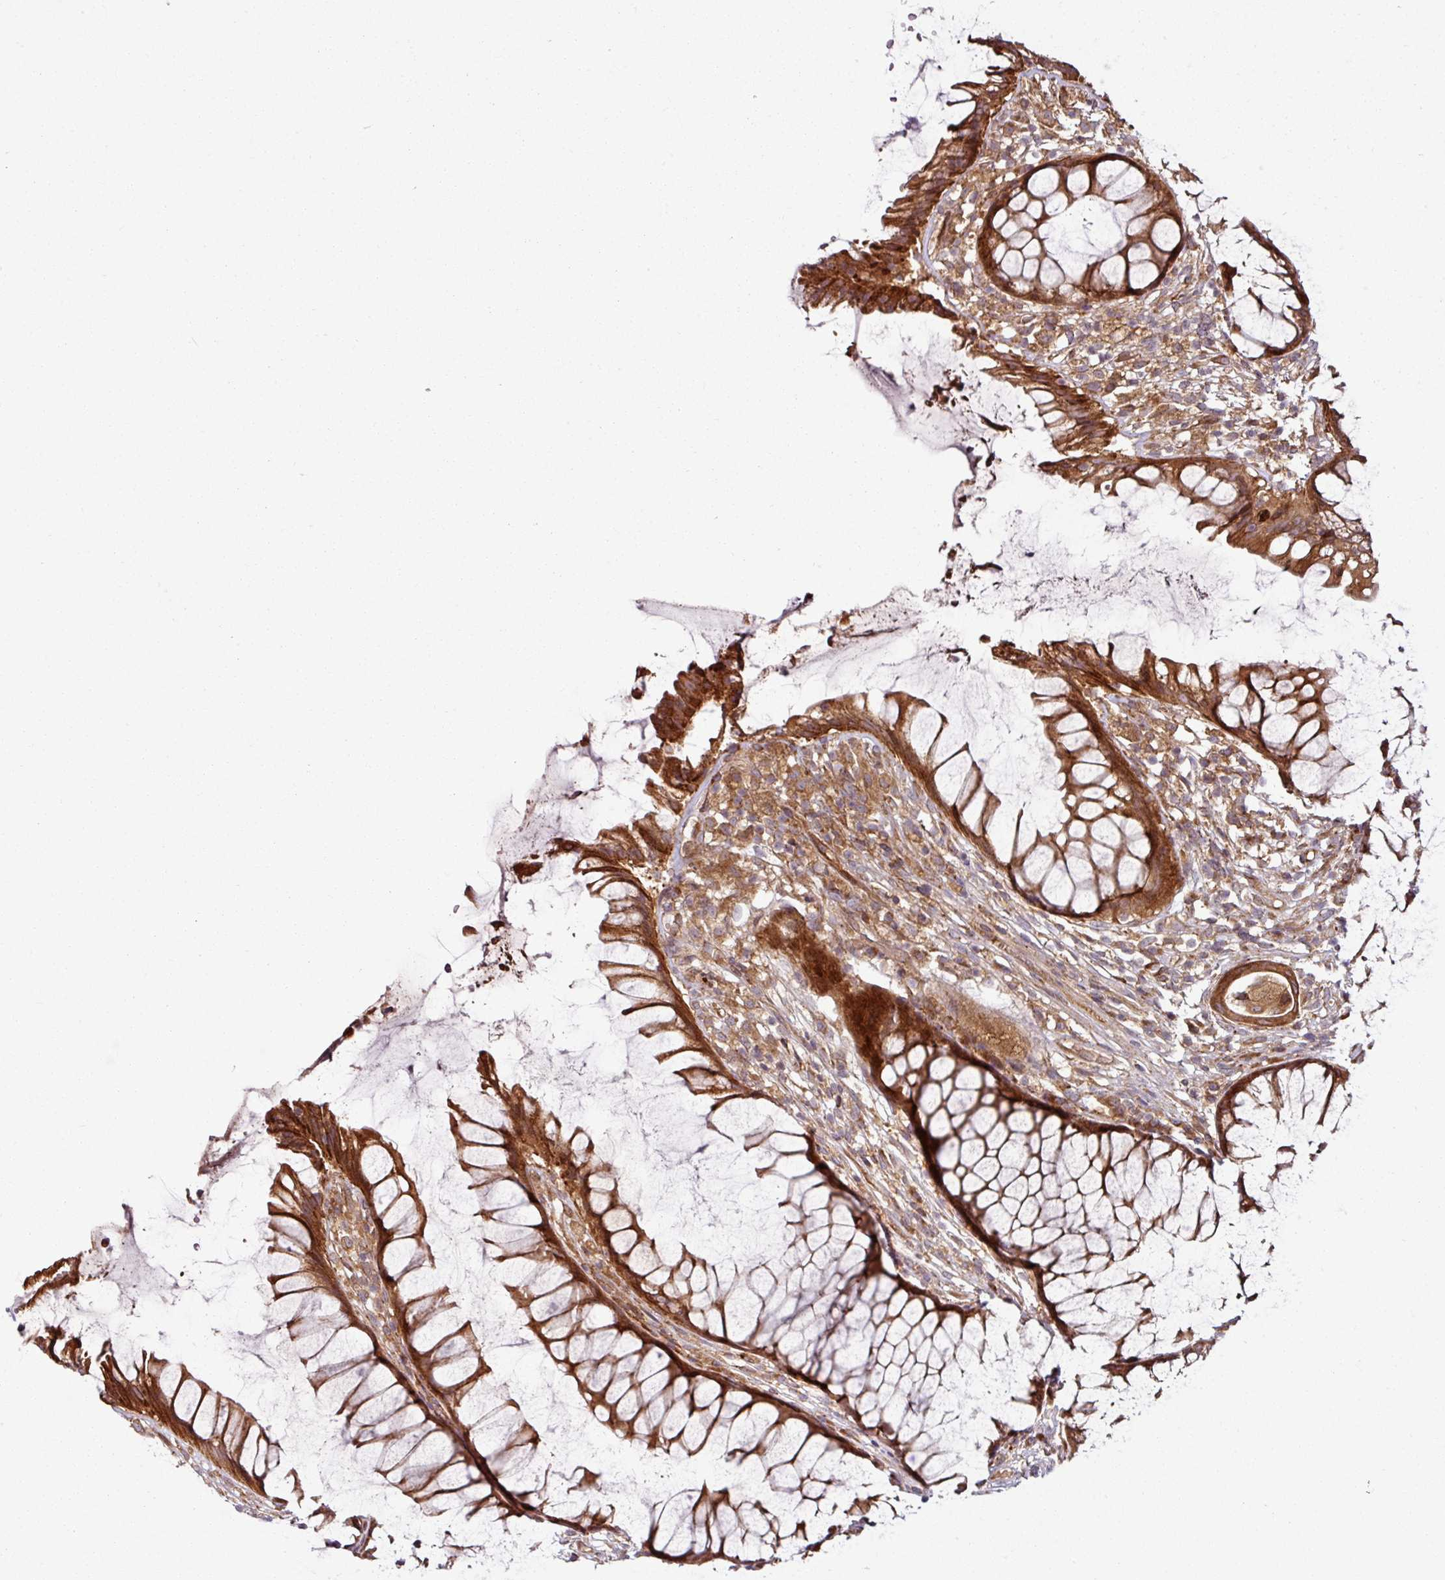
{"staining": {"intensity": "strong", "quantity": ">75%", "location": "cytoplasmic/membranous"}, "tissue": "rectum", "cell_type": "Glandular cells", "image_type": "normal", "snomed": [{"axis": "morphology", "description": "Normal tissue, NOS"}, {"axis": "topography", "description": "Smooth muscle"}, {"axis": "topography", "description": "Rectum"}], "caption": "High-magnification brightfield microscopy of benign rectum stained with DAB (3,3'-diaminobenzidine) (brown) and counterstained with hematoxylin (blue). glandular cells exhibit strong cytoplasmic/membranous staining is seen in about>75% of cells.", "gene": "RAB5A", "patient": {"sex": "male", "age": 53}}